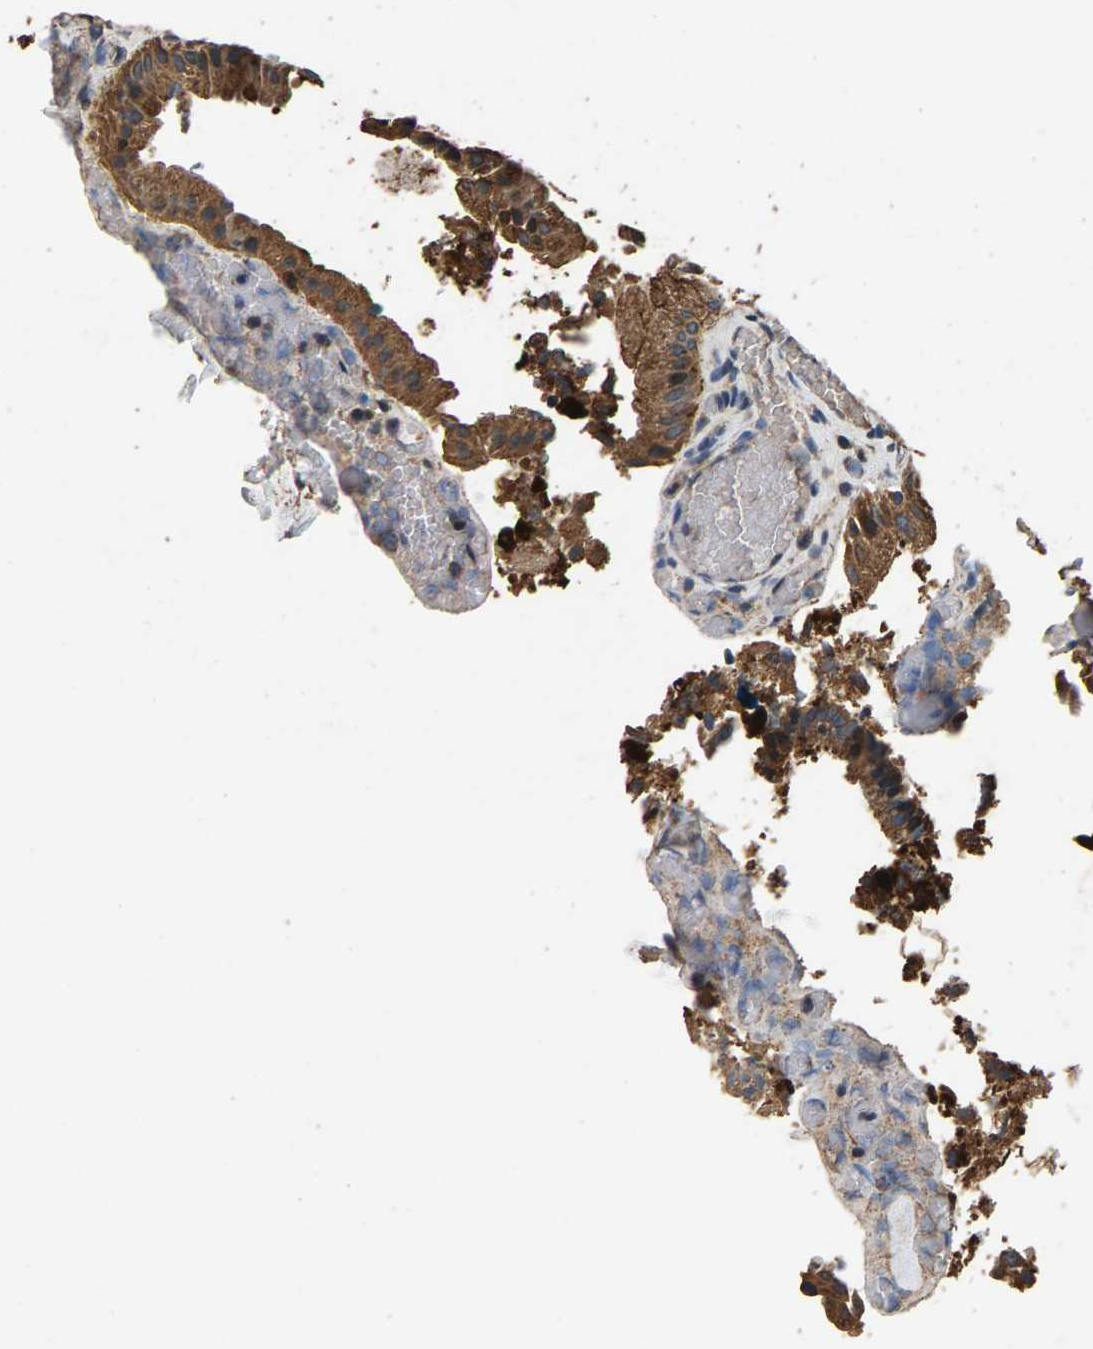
{"staining": {"intensity": "moderate", "quantity": ">75%", "location": "cytoplasmic/membranous"}, "tissue": "gallbladder", "cell_type": "Glandular cells", "image_type": "normal", "snomed": [{"axis": "morphology", "description": "Normal tissue, NOS"}, {"axis": "topography", "description": "Gallbladder"}], "caption": "The immunohistochemical stain labels moderate cytoplasmic/membranous staining in glandular cells of unremarkable gallbladder. The staining is performed using DAB (3,3'-diaminobenzidine) brown chromogen to label protein expression. The nuclei are counter-stained blue using hematoxylin.", "gene": "MRPL27", "patient": {"sex": "male", "age": 49}}